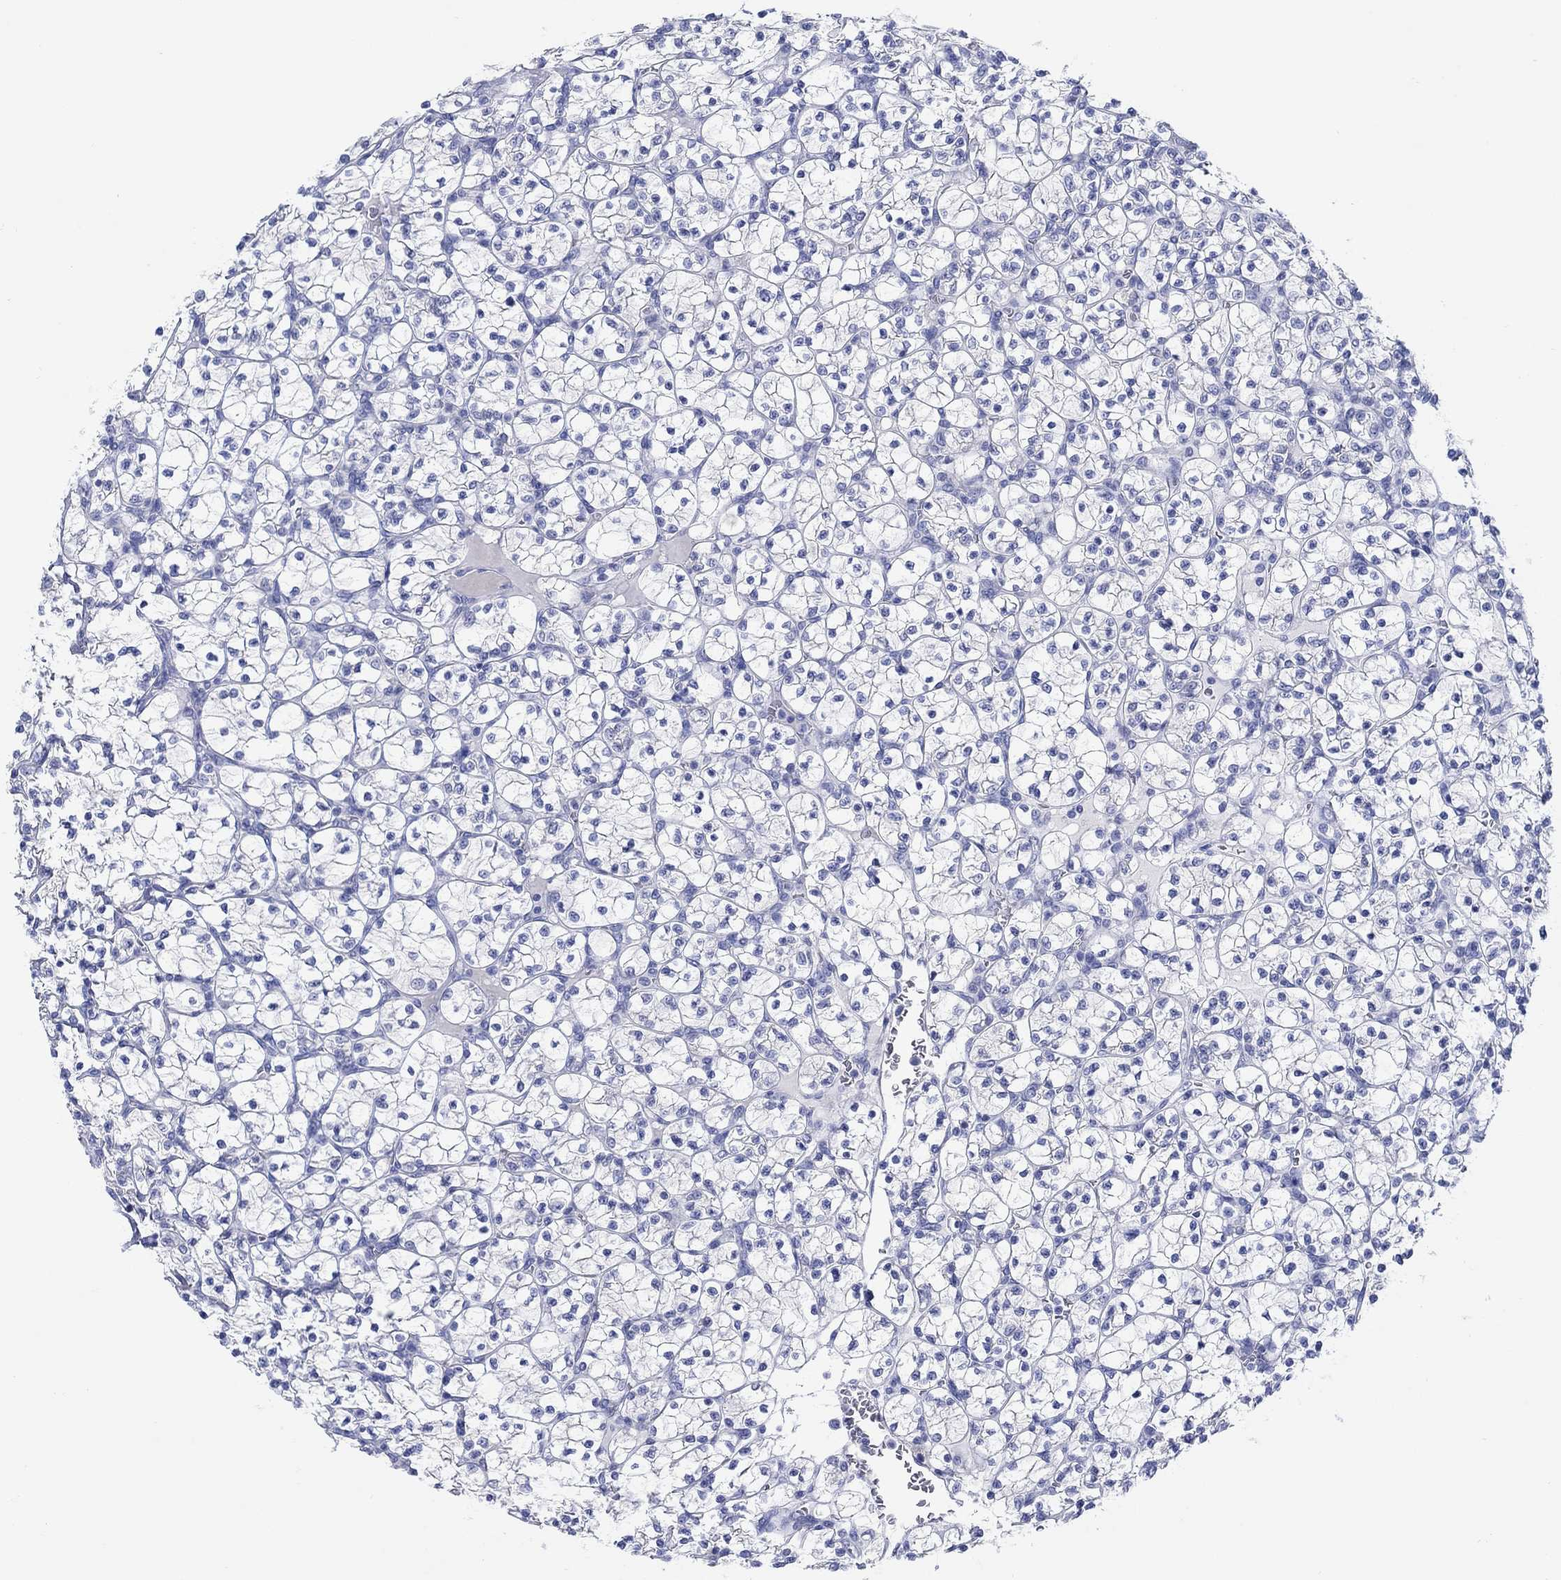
{"staining": {"intensity": "negative", "quantity": "none", "location": "none"}, "tissue": "renal cancer", "cell_type": "Tumor cells", "image_type": "cancer", "snomed": [{"axis": "morphology", "description": "Adenocarcinoma, NOS"}, {"axis": "topography", "description": "Kidney"}], "caption": "Histopathology image shows no significant protein staining in tumor cells of renal cancer (adenocarcinoma).", "gene": "P2RY6", "patient": {"sex": "female", "age": 89}}